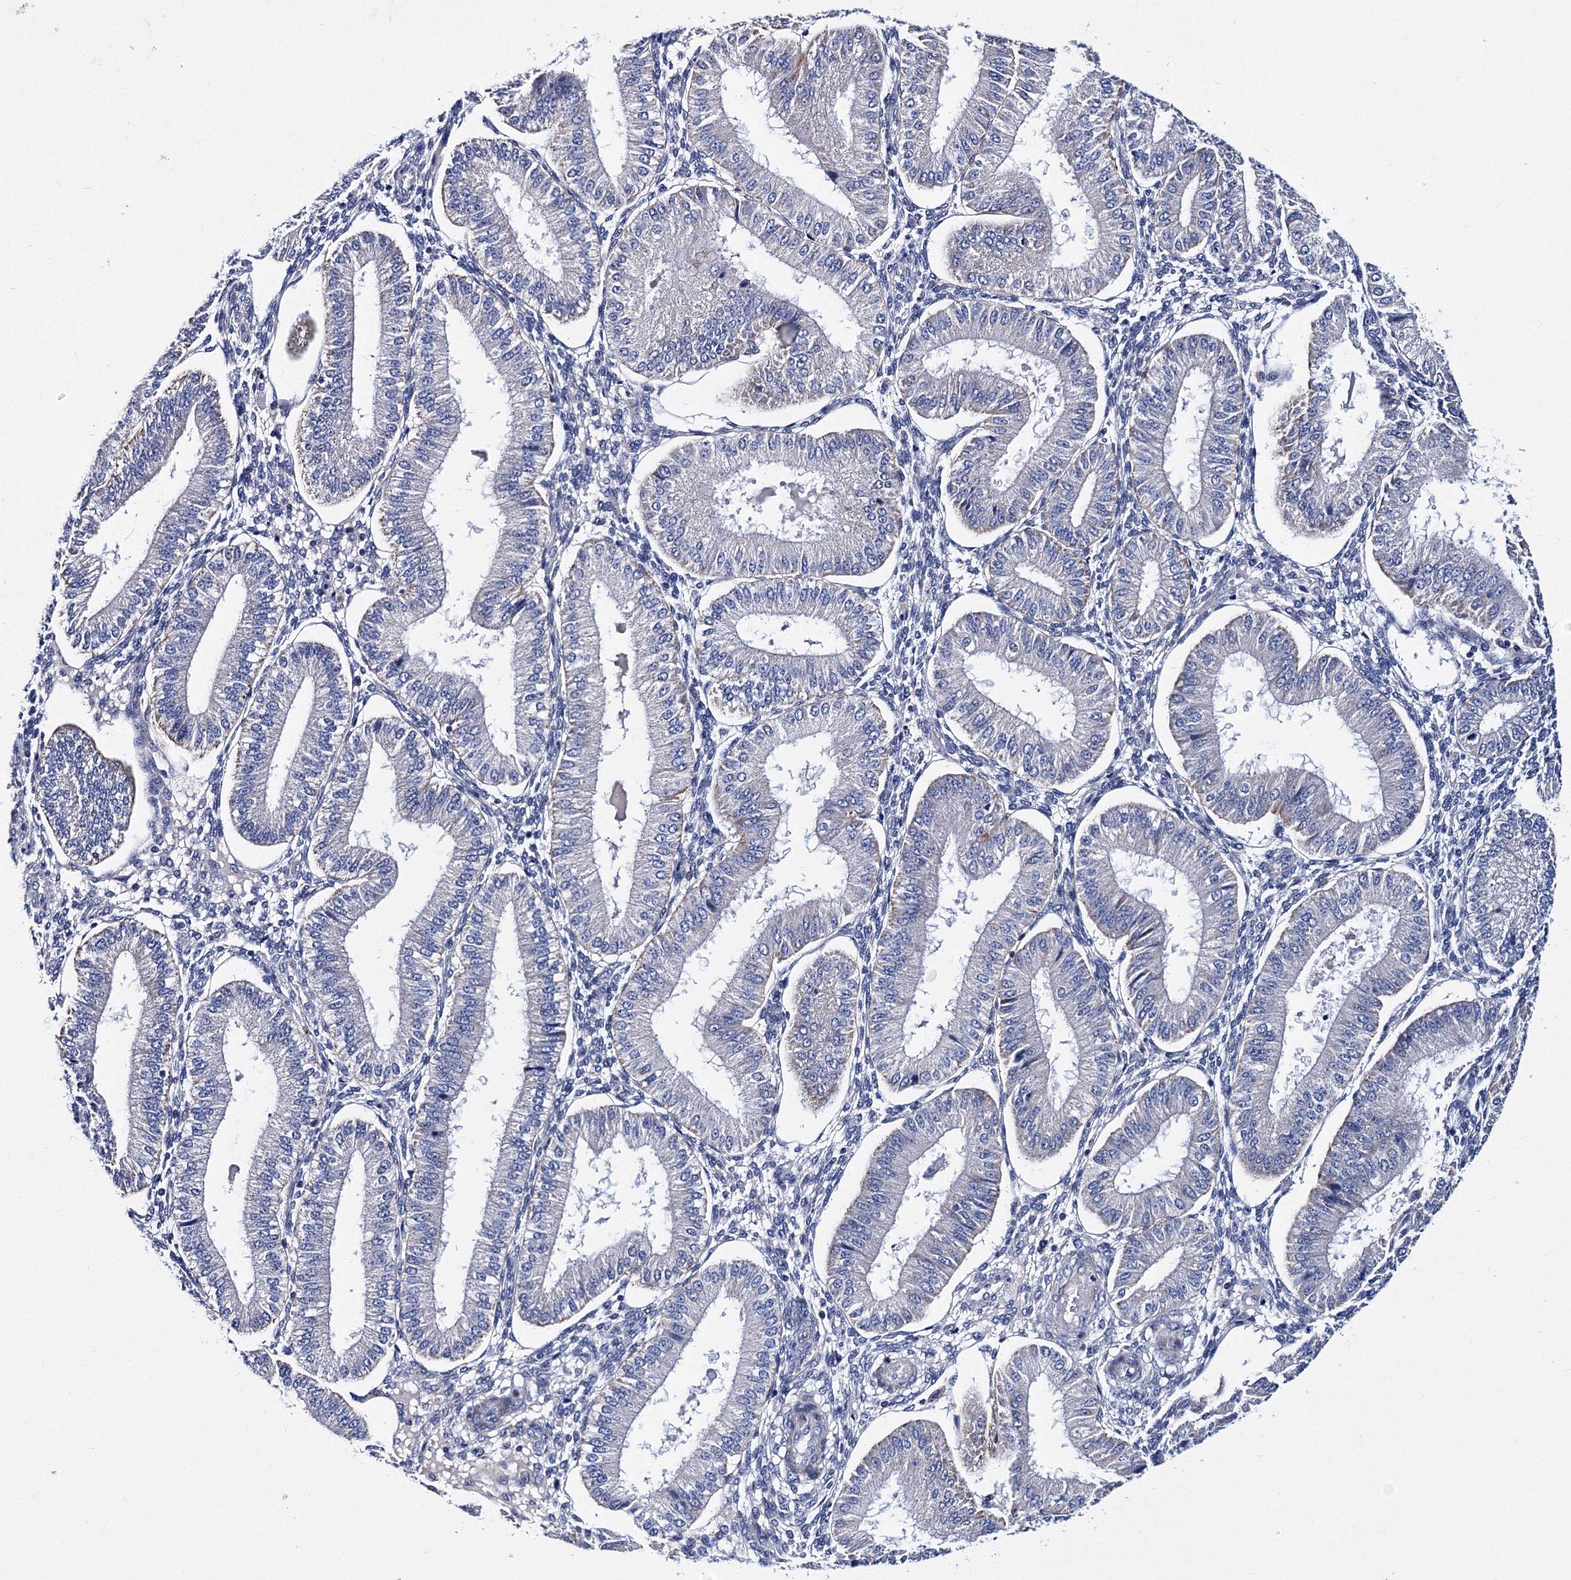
{"staining": {"intensity": "negative", "quantity": "none", "location": "none"}, "tissue": "endometrium", "cell_type": "Cells in endometrial stroma", "image_type": "normal", "snomed": [{"axis": "morphology", "description": "Normal tissue, NOS"}, {"axis": "topography", "description": "Endometrium"}], "caption": "An immunohistochemistry photomicrograph of benign endometrium is shown. There is no staining in cells in endometrial stroma of endometrium.", "gene": "TRPM2", "patient": {"sex": "female", "age": 39}}